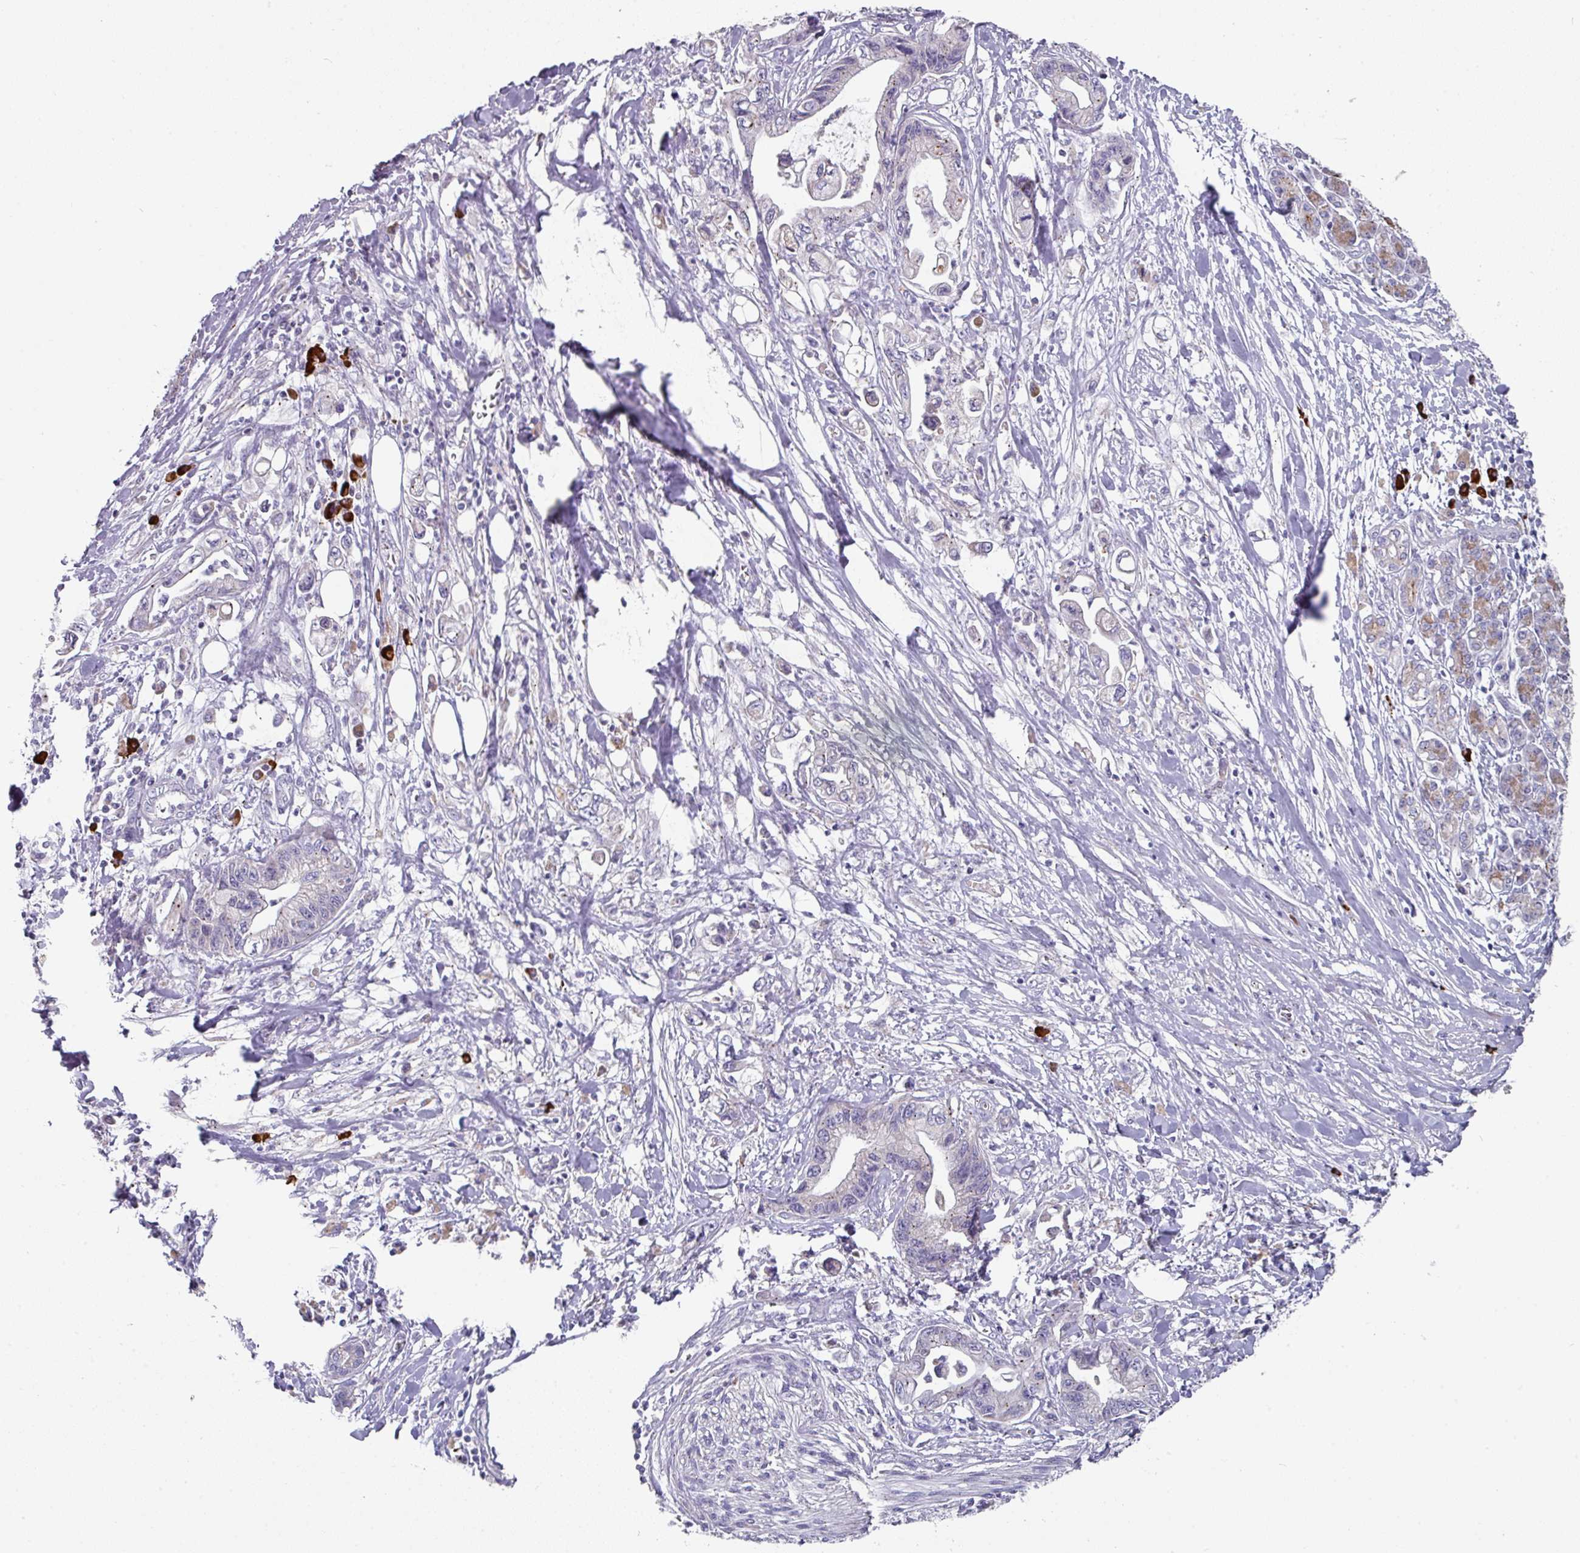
{"staining": {"intensity": "negative", "quantity": "none", "location": "none"}, "tissue": "pancreatic cancer", "cell_type": "Tumor cells", "image_type": "cancer", "snomed": [{"axis": "morphology", "description": "Adenocarcinoma, NOS"}, {"axis": "topography", "description": "Pancreas"}], "caption": "Tumor cells show no significant protein positivity in pancreatic cancer.", "gene": "IL4R", "patient": {"sex": "male", "age": 61}}